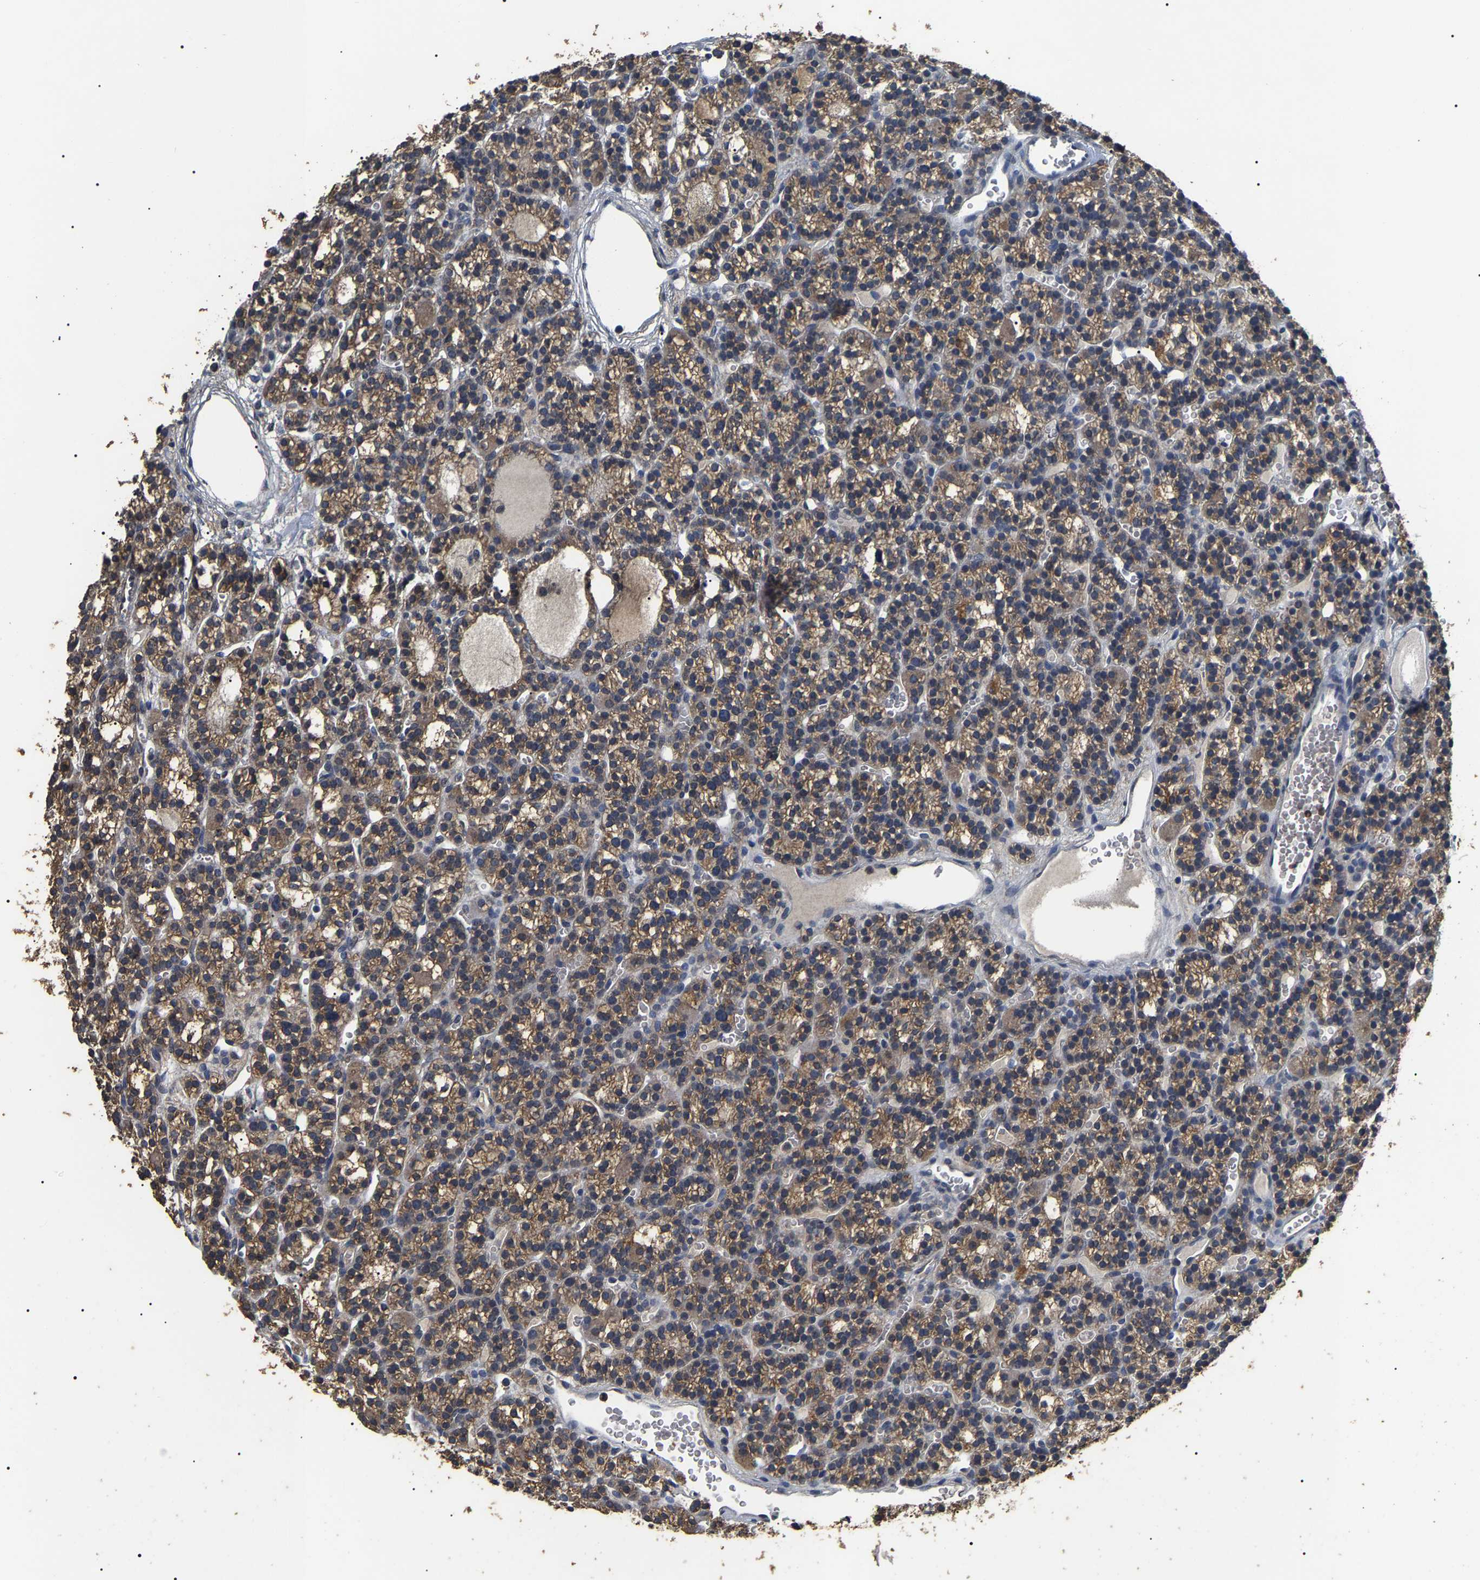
{"staining": {"intensity": "moderate", "quantity": ">75%", "location": "cytoplasmic/membranous"}, "tissue": "parathyroid gland", "cell_type": "Glandular cells", "image_type": "normal", "snomed": [{"axis": "morphology", "description": "Normal tissue, NOS"}, {"axis": "morphology", "description": "Adenoma, NOS"}, {"axis": "topography", "description": "Parathyroid gland"}], "caption": "Parathyroid gland stained with a brown dye displays moderate cytoplasmic/membranous positive expression in about >75% of glandular cells.", "gene": "PSMD8", "patient": {"sex": "female", "age": 58}}